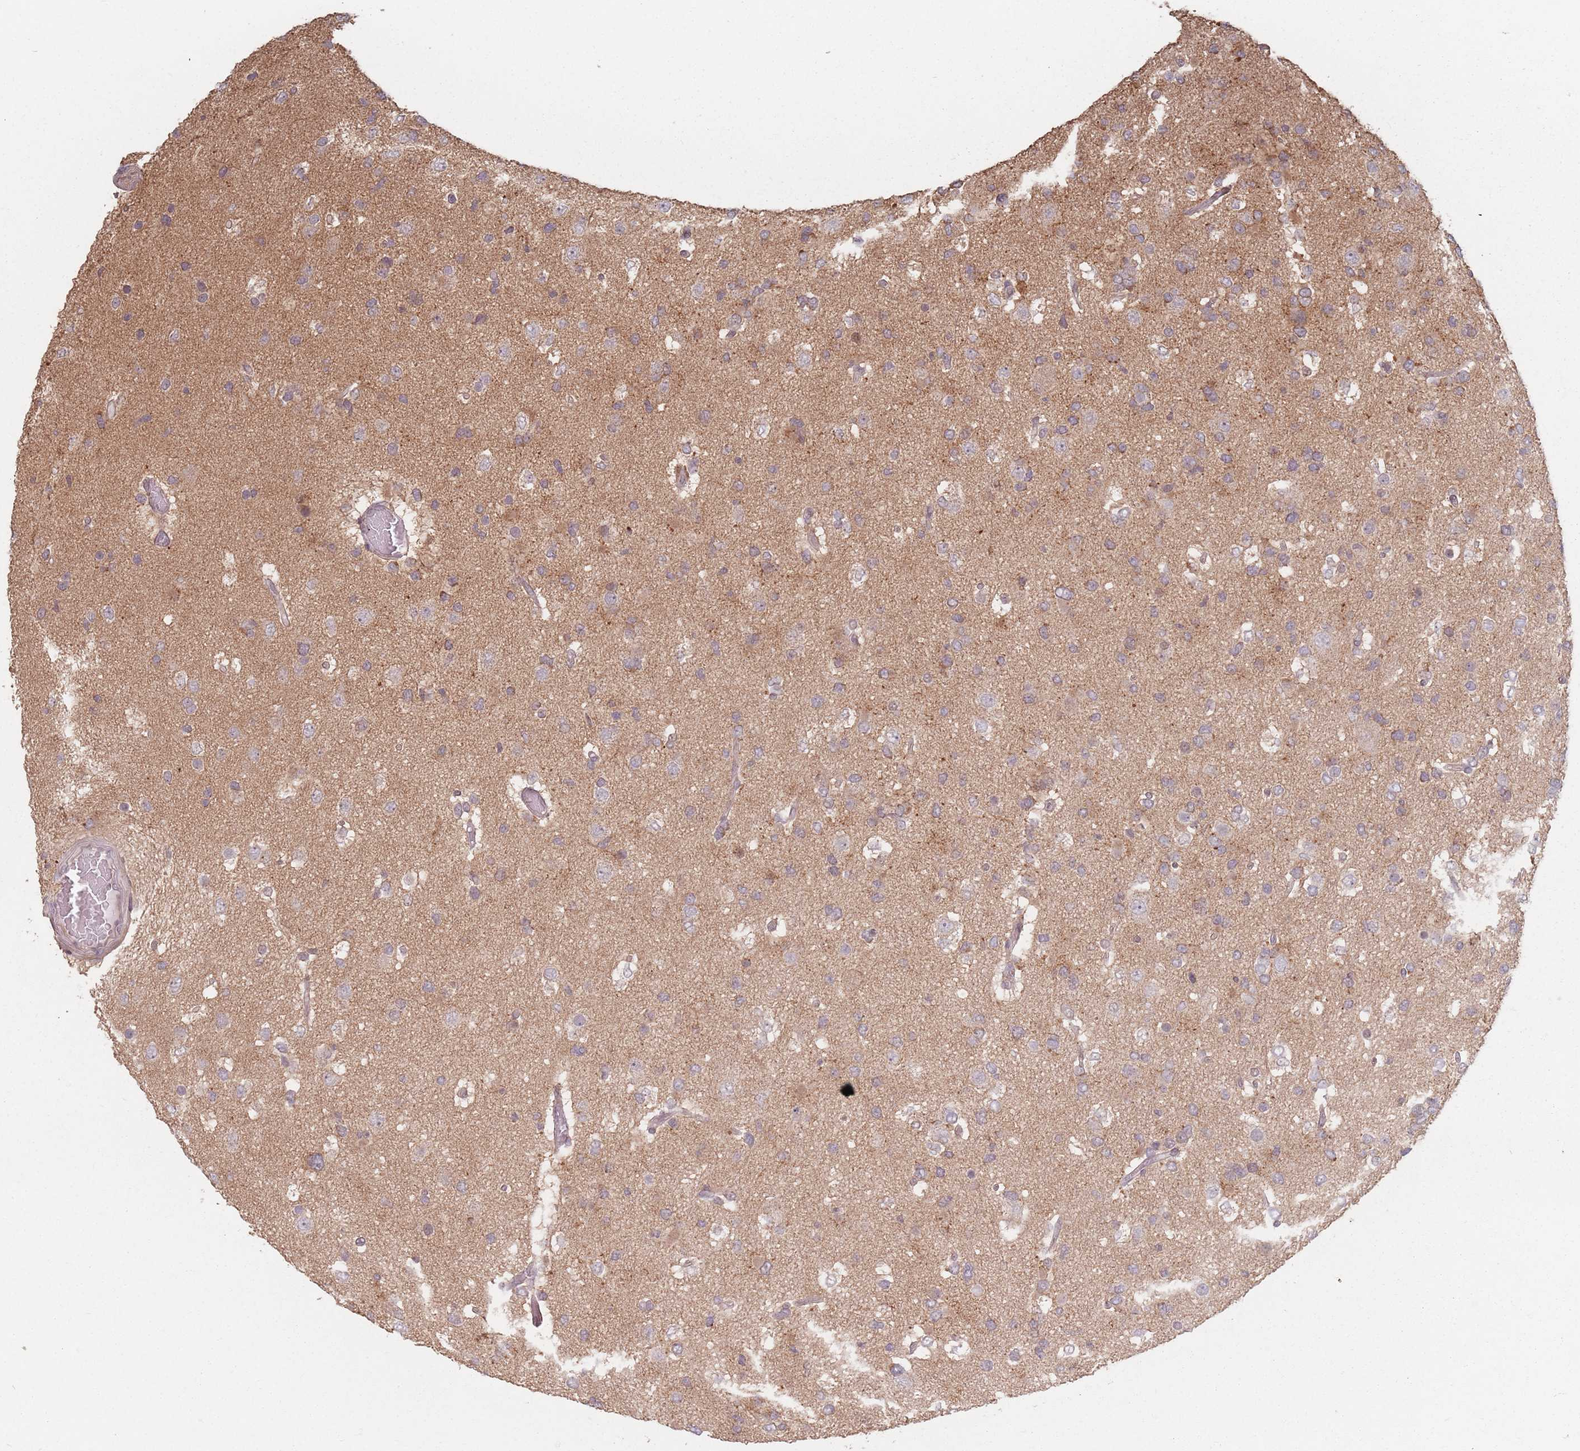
{"staining": {"intensity": "weak", "quantity": ">75%", "location": "cytoplasmic/membranous"}, "tissue": "glioma", "cell_type": "Tumor cells", "image_type": "cancer", "snomed": [{"axis": "morphology", "description": "Glioma, malignant, High grade"}, {"axis": "topography", "description": "Brain"}], "caption": "Tumor cells reveal weak cytoplasmic/membranous staining in about >75% of cells in glioma. (brown staining indicates protein expression, while blue staining denotes nuclei).", "gene": "VPS52", "patient": {"sex": "male", "age": 53}}